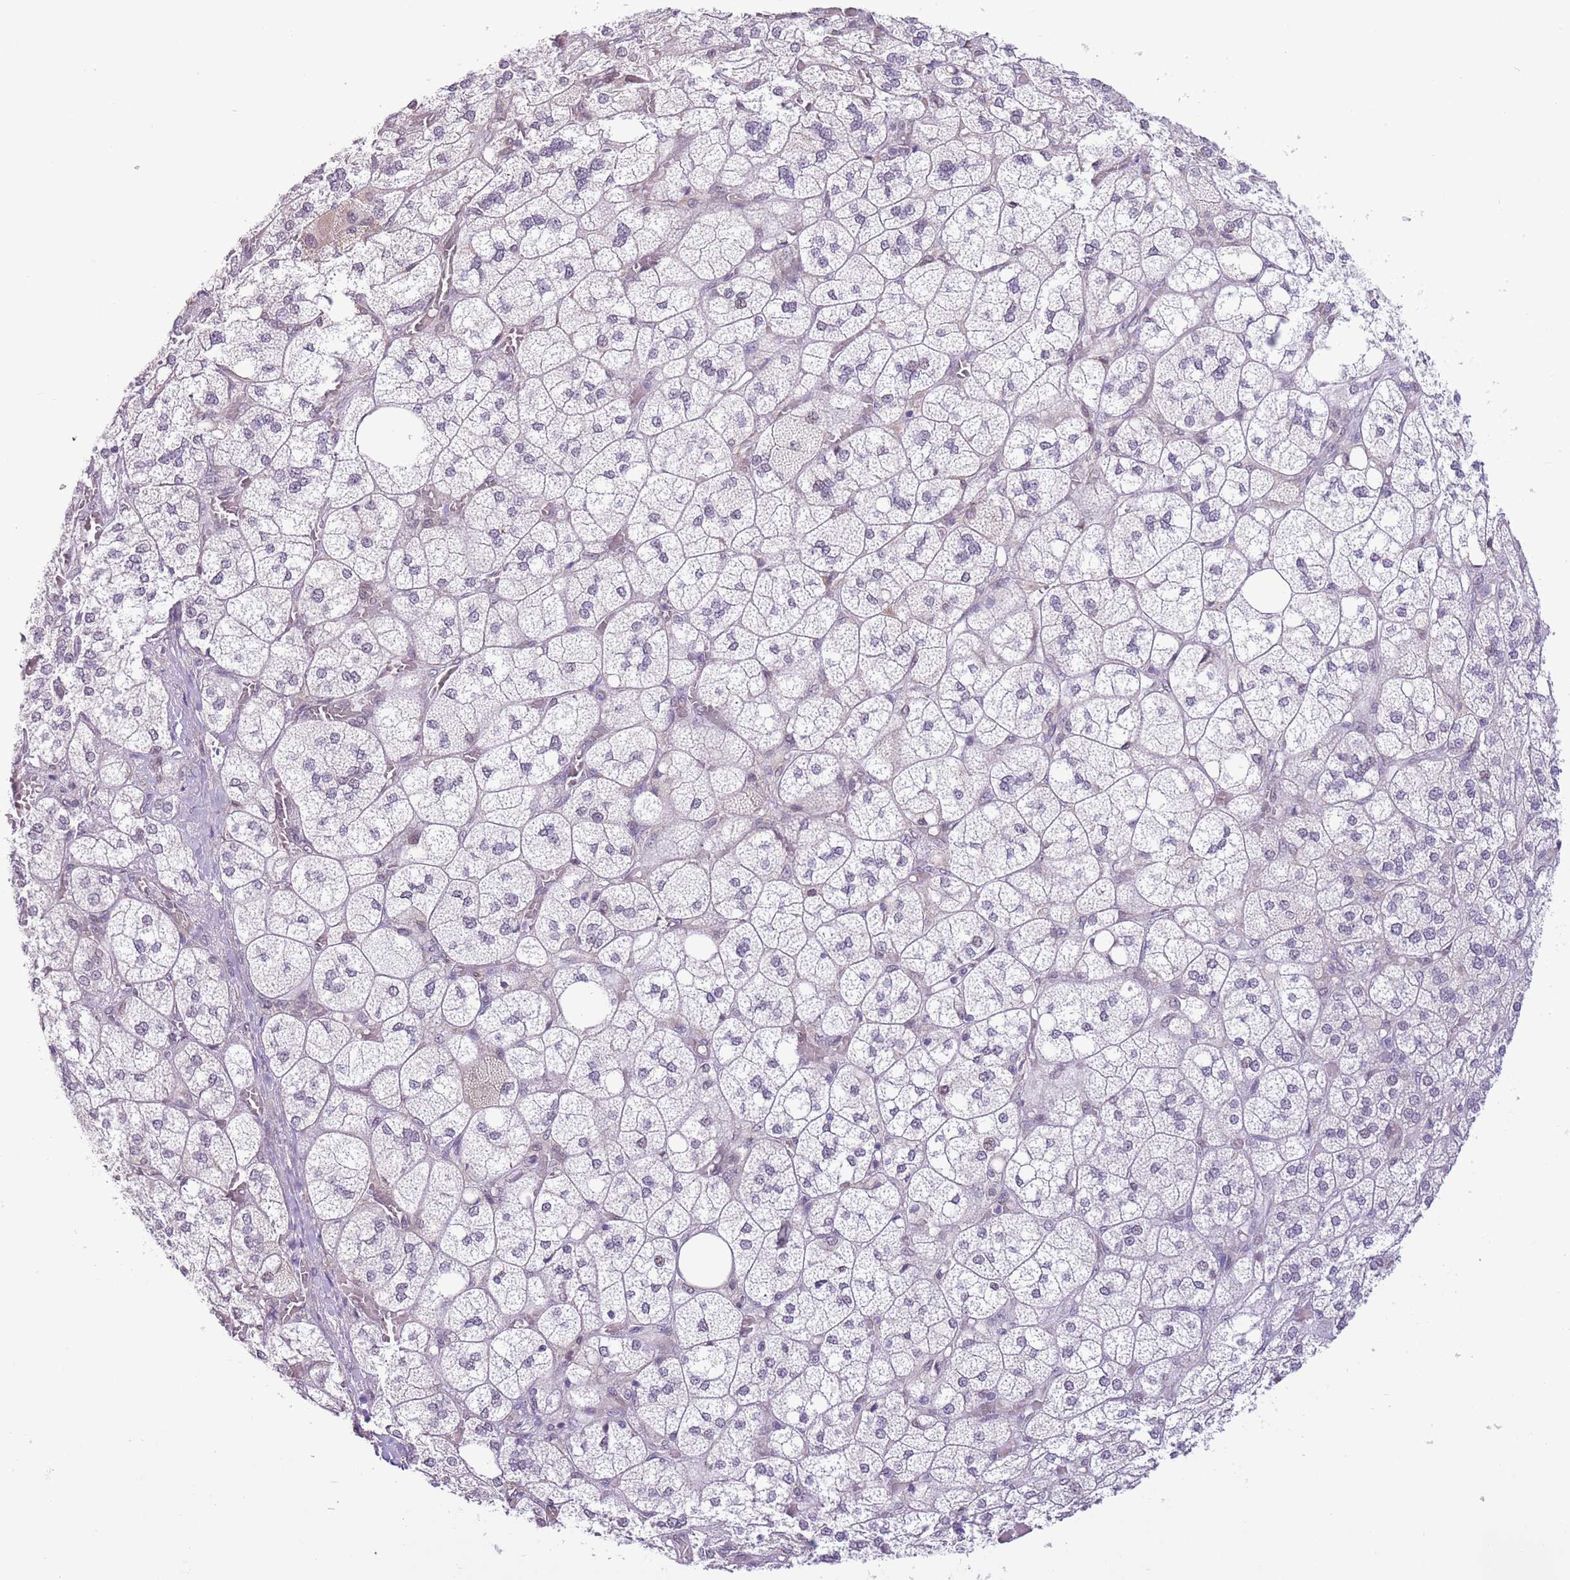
{"staining": {"intensity": "weak", "quantity": "25%-75%", "location": "cytoplasmic/membranous"}, "tissue": "adrenal gland", "cell_type": "Glandular cells", "image_type": "normal", "snomed": [{"axis": "morphology", "description": "Normal tissue, NOS"}, {"axis": "topography", "description": "Adrenal gland"}], "caption": "Immunohistochemistry (IHC) photomicrograph of normal adrenal gland: human adrenal gland stained using IHC shows low levels of weak protein expression localized specifically in the cytoplasmic/membranous of glandular cells, appearing as a cytoplasmic/membranous brown color.", "gene": "ZNF576", "patient": {"sex": "male", "age": 61}}